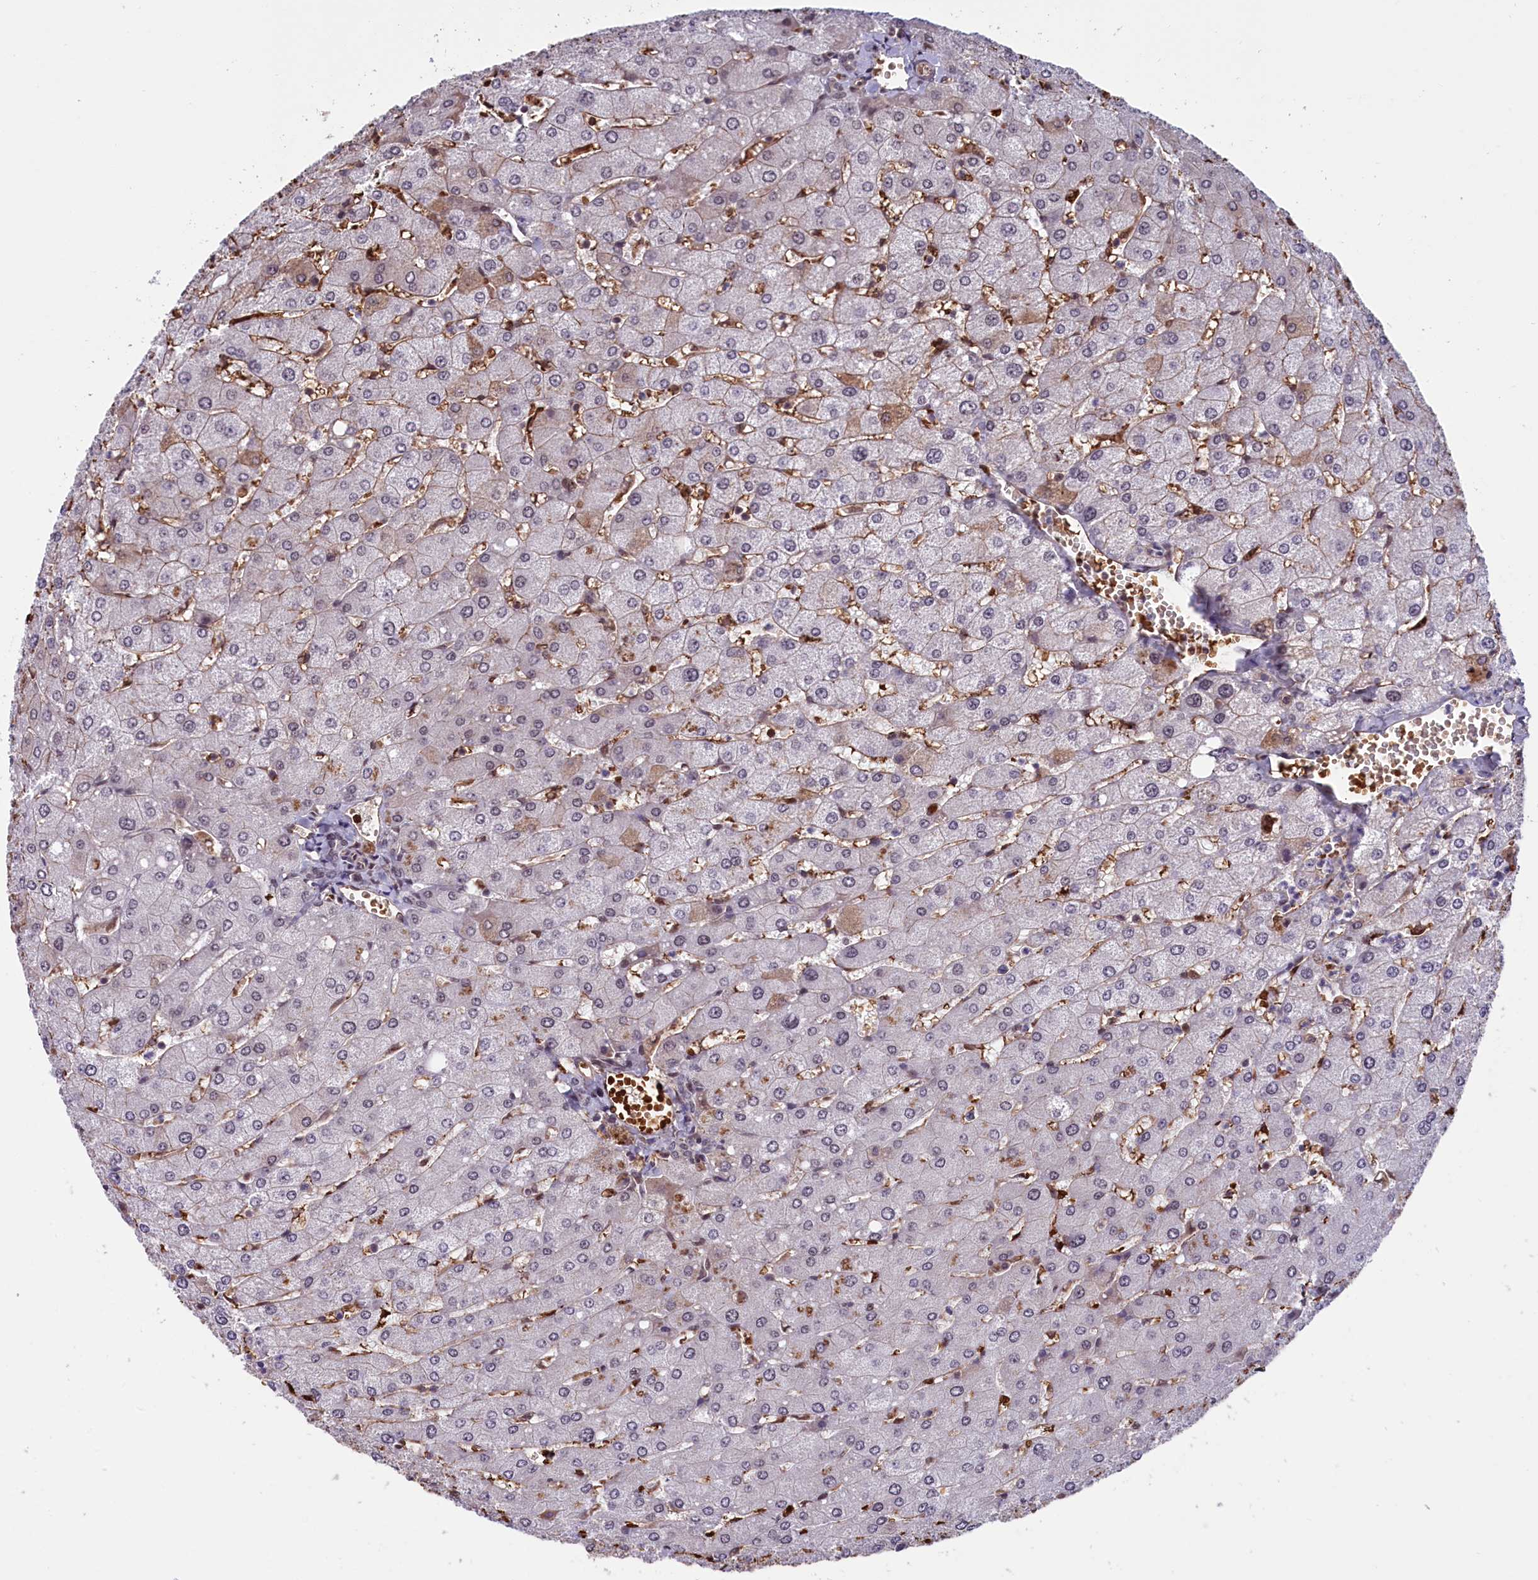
{"staining": {"intensity": "weak", "quantity": ">75%", "location": "nuclear"}, "tissue": "liver", "cell_type": "Cholangiocytes", "image_type": "normal", "snomed": [{"axis": "morphology", "description": "Normal tissue, NOS"}, {"axis": "topography", "description": "Liver"}], "caption": "This is a micrograph of IHC staining of unremarkable liver, which shows weak staining in the nuclear of cholangiocytes.", "gene": "MPHOSPH8", "patient": {"sex": "male", "age": 55}}